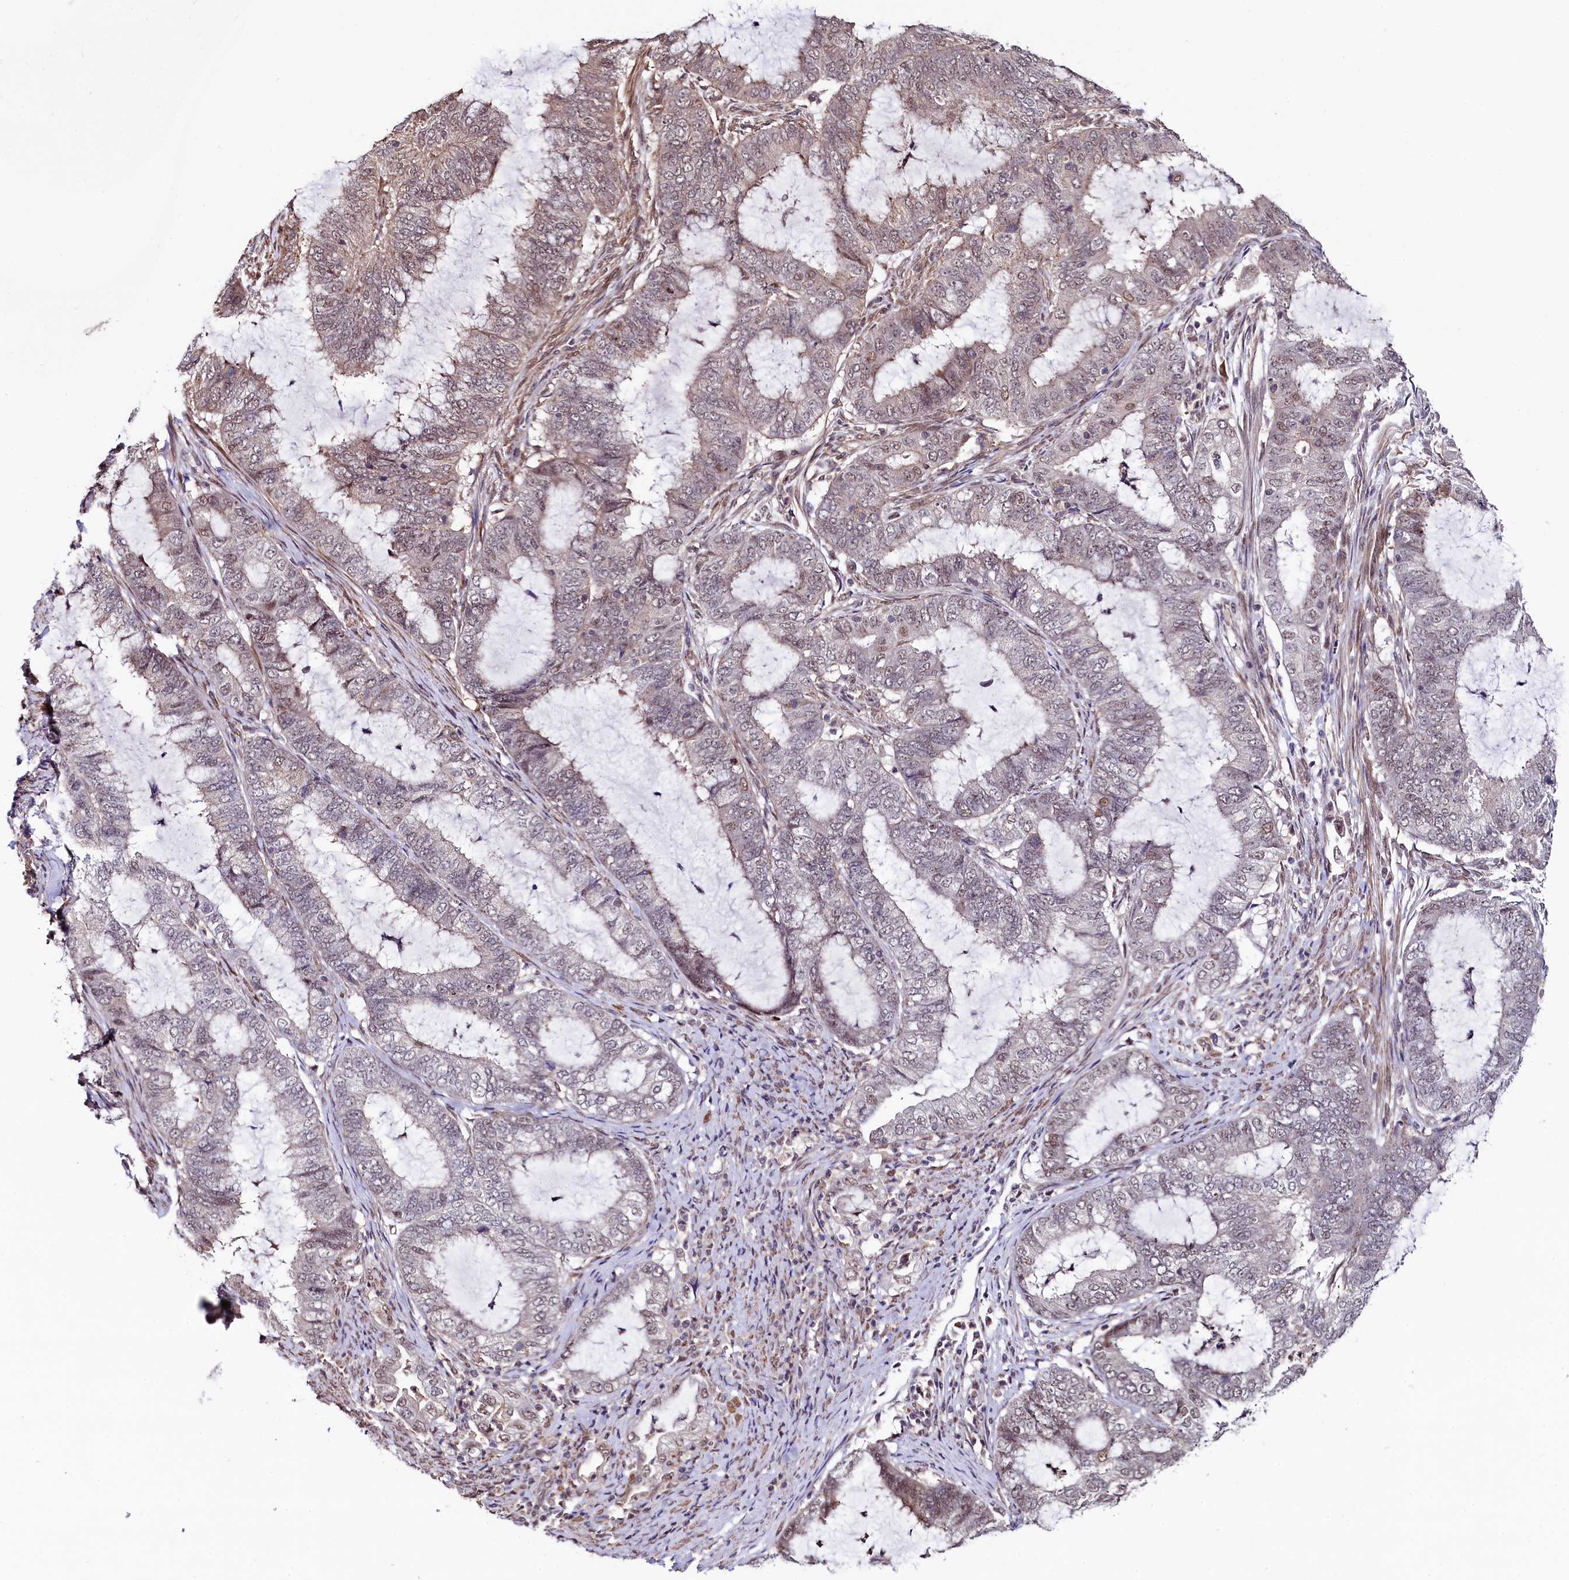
{"staining": {"intensity": "moderate", "quantity": "<25%", "location": "nuclear"}, "tissue": "endometrial cancer", "cell_type": "Tumor cells", "image_type": "cancer", "snomed": [{"axis": "morphology", "description": "Adenocarcinoma, NOS"}, {"axis": "topography", "description": "Endometrium"}], "caption": "Brown immunohistochemical staining in endometrial cancer (adenocarcinoma) displays moderate nuclear positivity in about <25% of tumor cells. (Stains: DAB in brown, nuclei in blue, Microscopy: brightfield microscopy at high magnification).", "gene": "LEO1", "patient": {"sex": "female", "age": 51}}